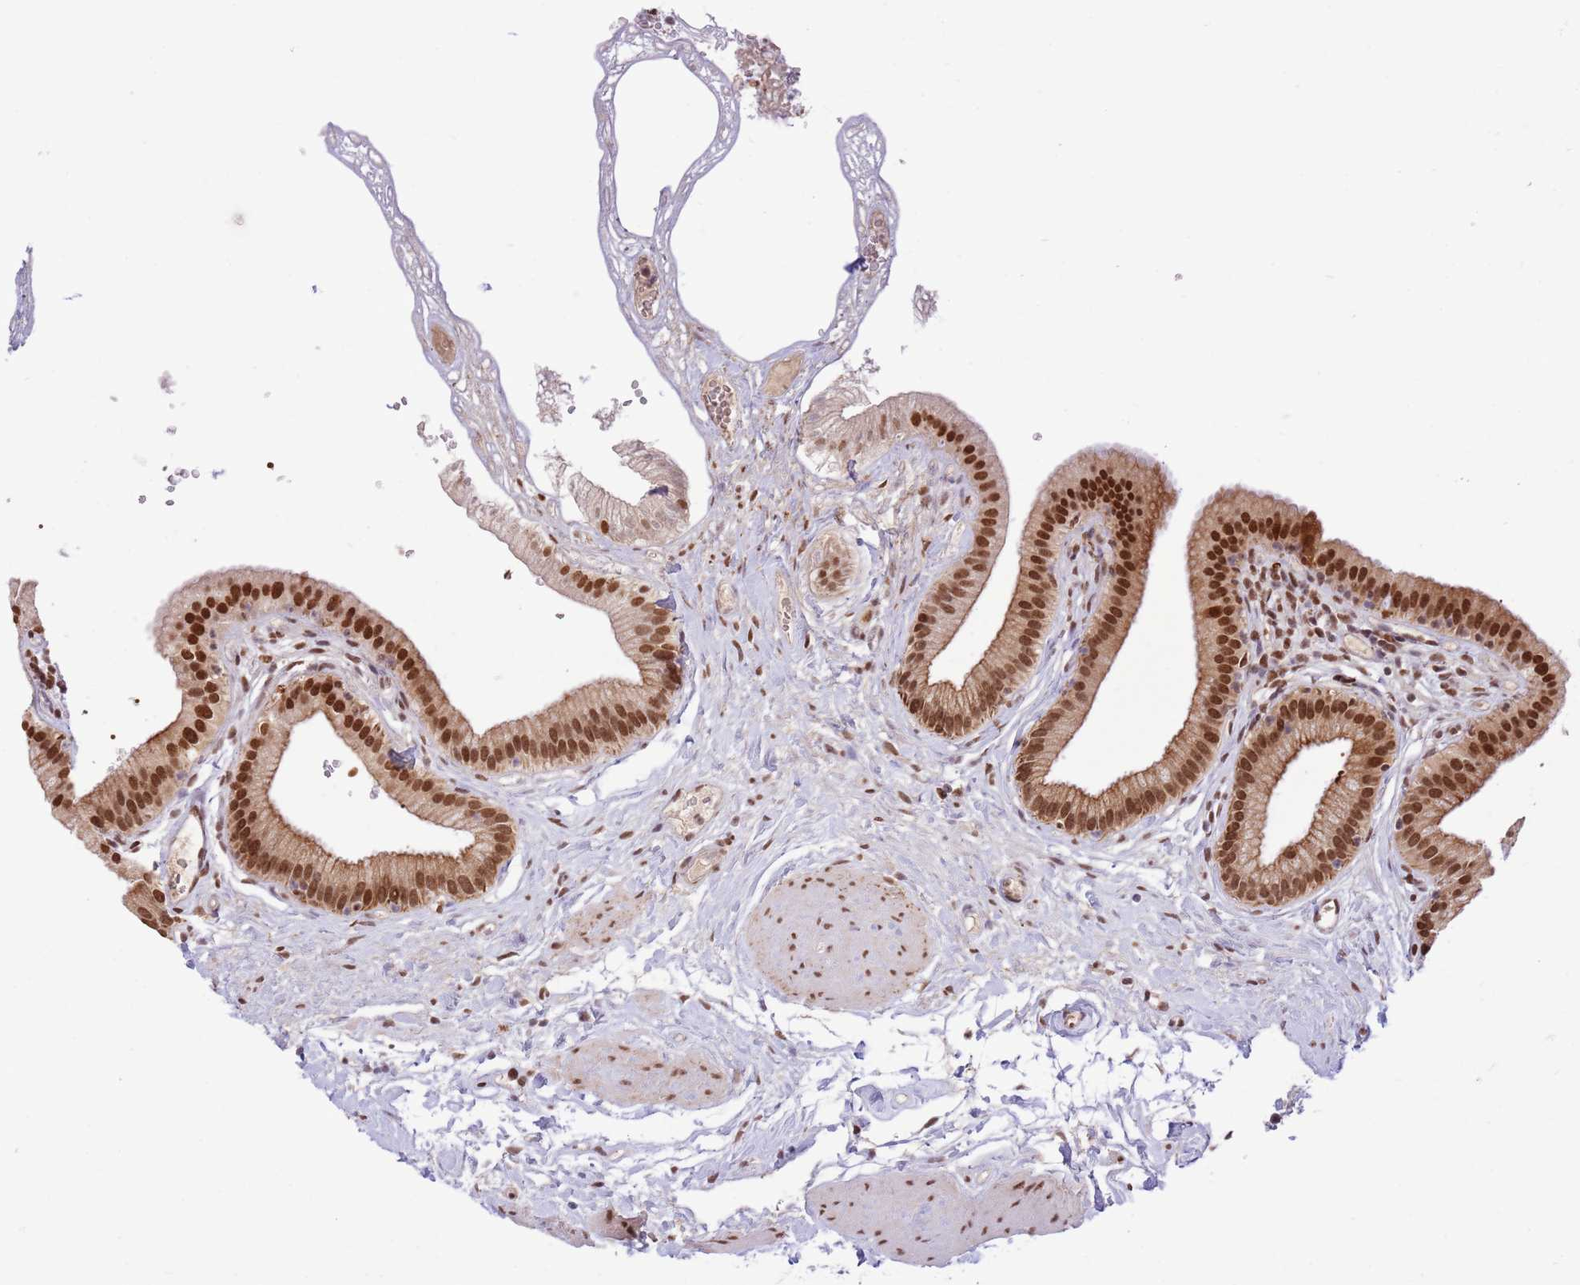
{"staining": {"intensity": "strong", "quantity": ">75%", "location": "cytoplasmic/membranous,nuclear"}, "tissue": "gallbladder", "cell_type": "Glandular cells", "image_type": "normal", "snomed": [{"axis": "morphology", "description": "Normal tissue, NOS"}, {"axis": "topography", "description": "Gallbladder"}], "caption": "The histopathology image demonstrates staining of benign gallbladder, revealing strong cytoplasmic/membranous,nuclear protein positivity (brown color) within glandular cells. (IHC, brightfield microscopy, high magnification).", "gene": "TRIM32", "patient": {"sex": "female", "age": 54}}